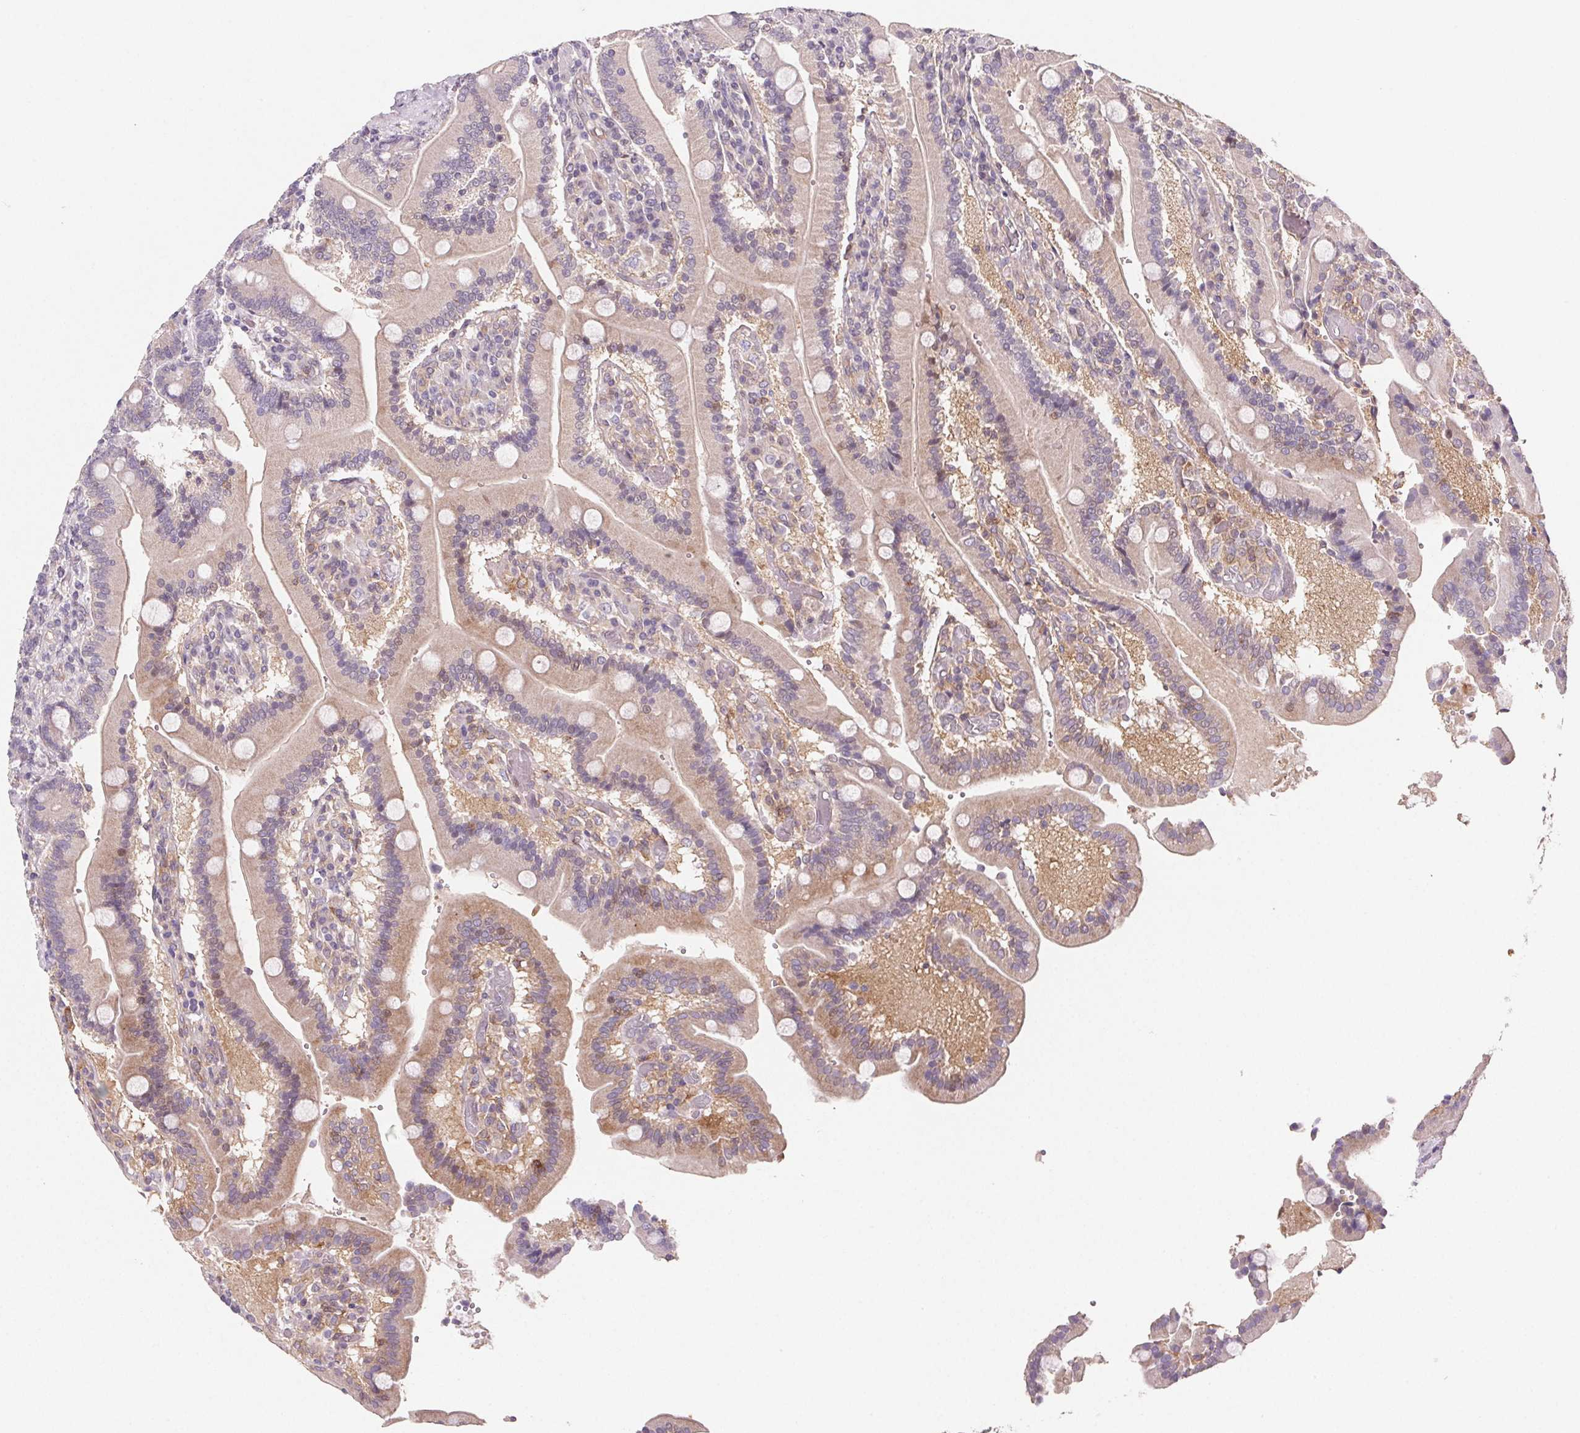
{"staining": {"intensity": "weak", "quantity": "25%-75%", "location": "cytoplasmic/membranous"}, "tissue": "duodenum", "cell_type": "Glandular cells", "image_type": "normal", "snomed": [{"axis": "morphology", "description": "Normal tissue, NOS"}, {"axis": "topography", "description": "Duodenum"}], "caption": "Protein staining displays weak cytoplasmic/membranous positivity in about 25%-75% of glandular cells in unremarkable duodenum.", "gene": "GBP1", "patient": {"sex": "female", "age": 62}}